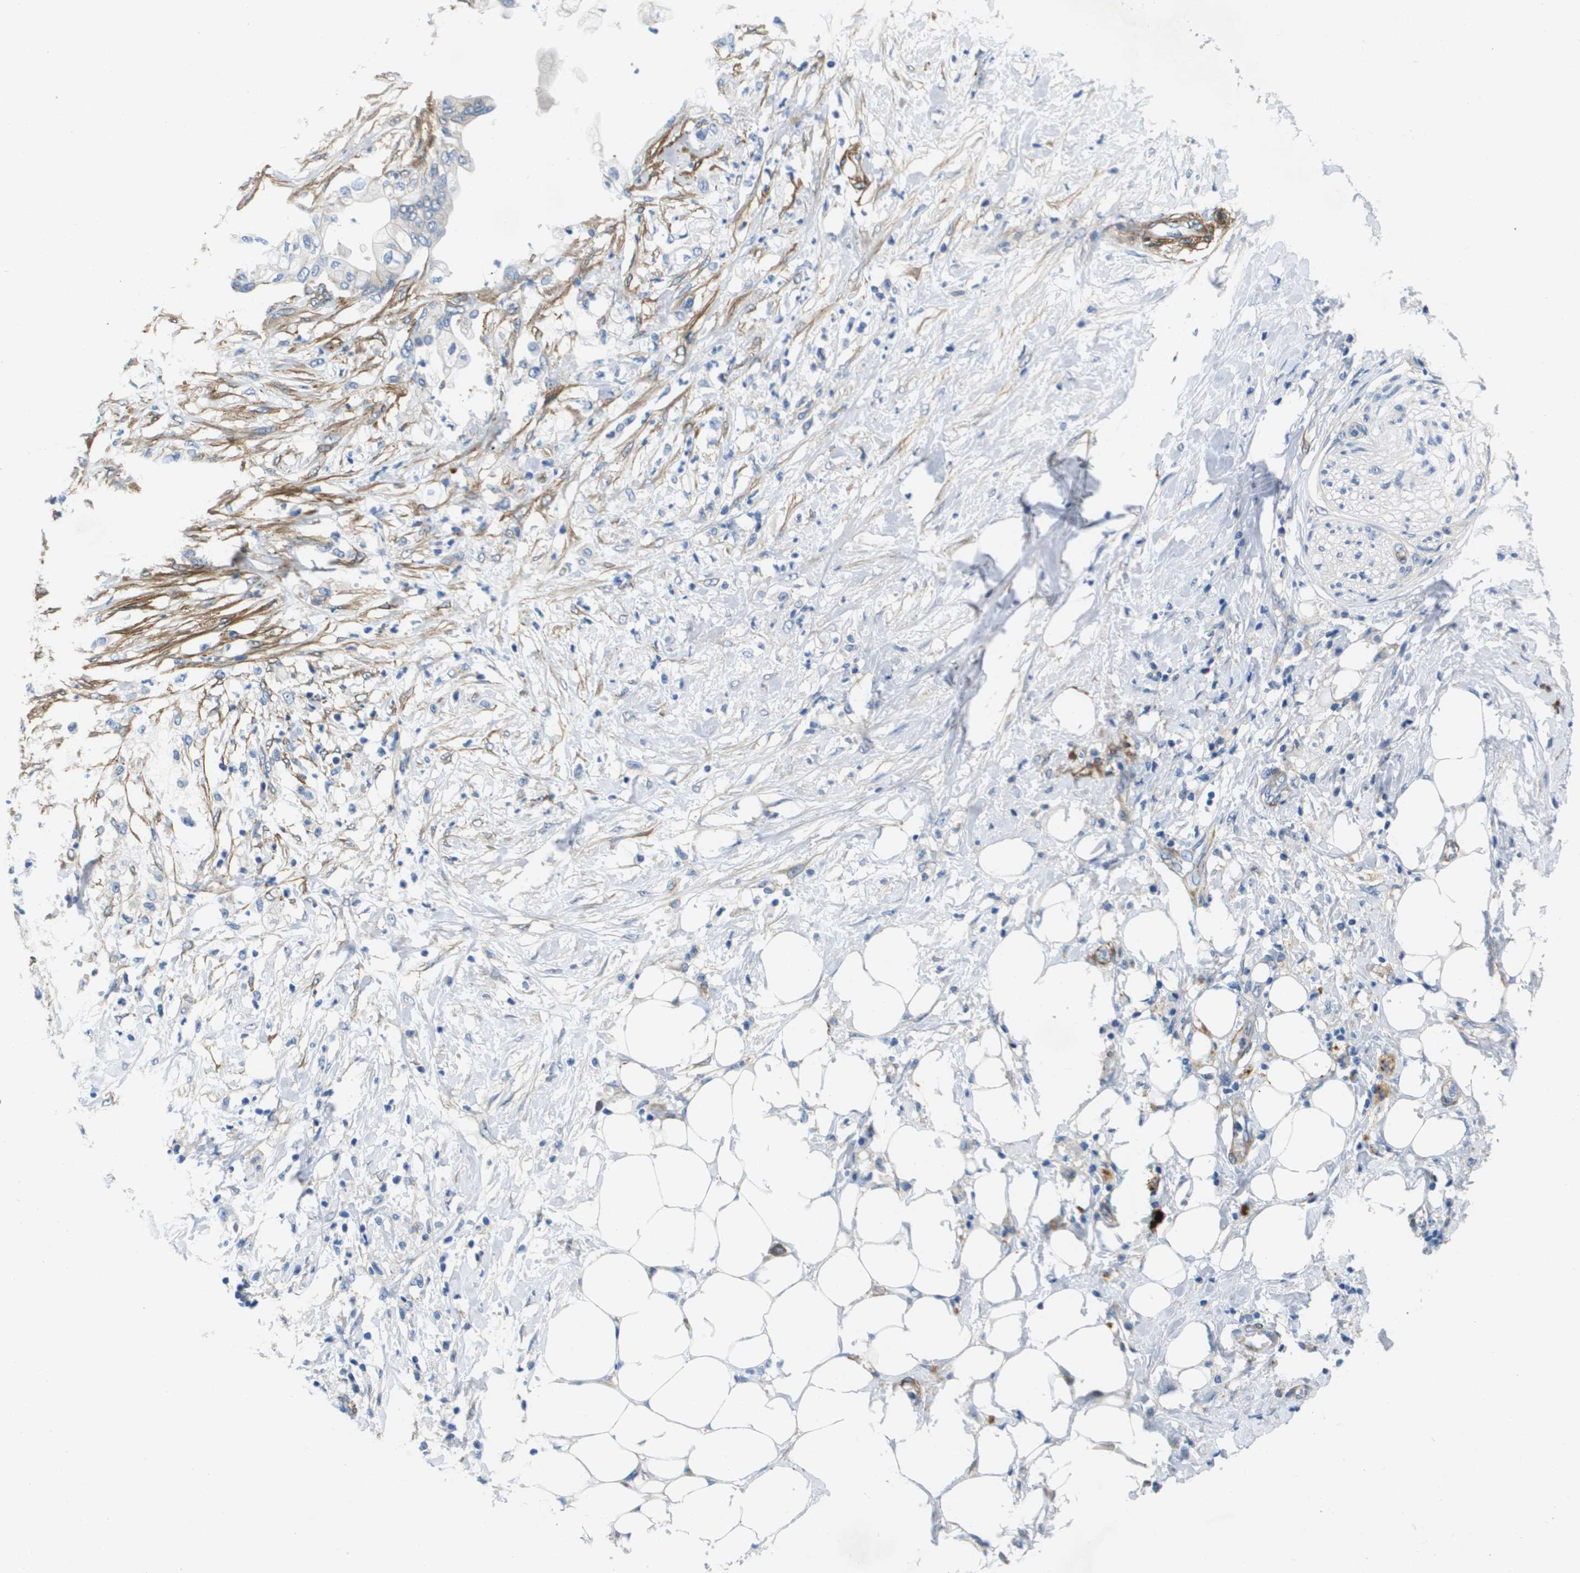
{"staining": {"intensity": "negative", "quantity": "none", "location": "none"}, "tissue": "pancreatic cancer", "cell_type": "Tumor cells", "image_type": "cancer", "snomed": [{"axis": "morphology", "description": "Normal tissue, NOS"}, {"axis": "morphology", "description": "Adenocarcinoma, NOS"}, {"axis": "topography", "description": "Pancreas"}, {"axis": "topography", "description": "Duodenum"}], "caption": "The histopathology image displays no significant staining in tumor cells of pancreatic adenocarcinoma.", "gene": "LPP", "patient": {"sex": "female", "age": 60}}